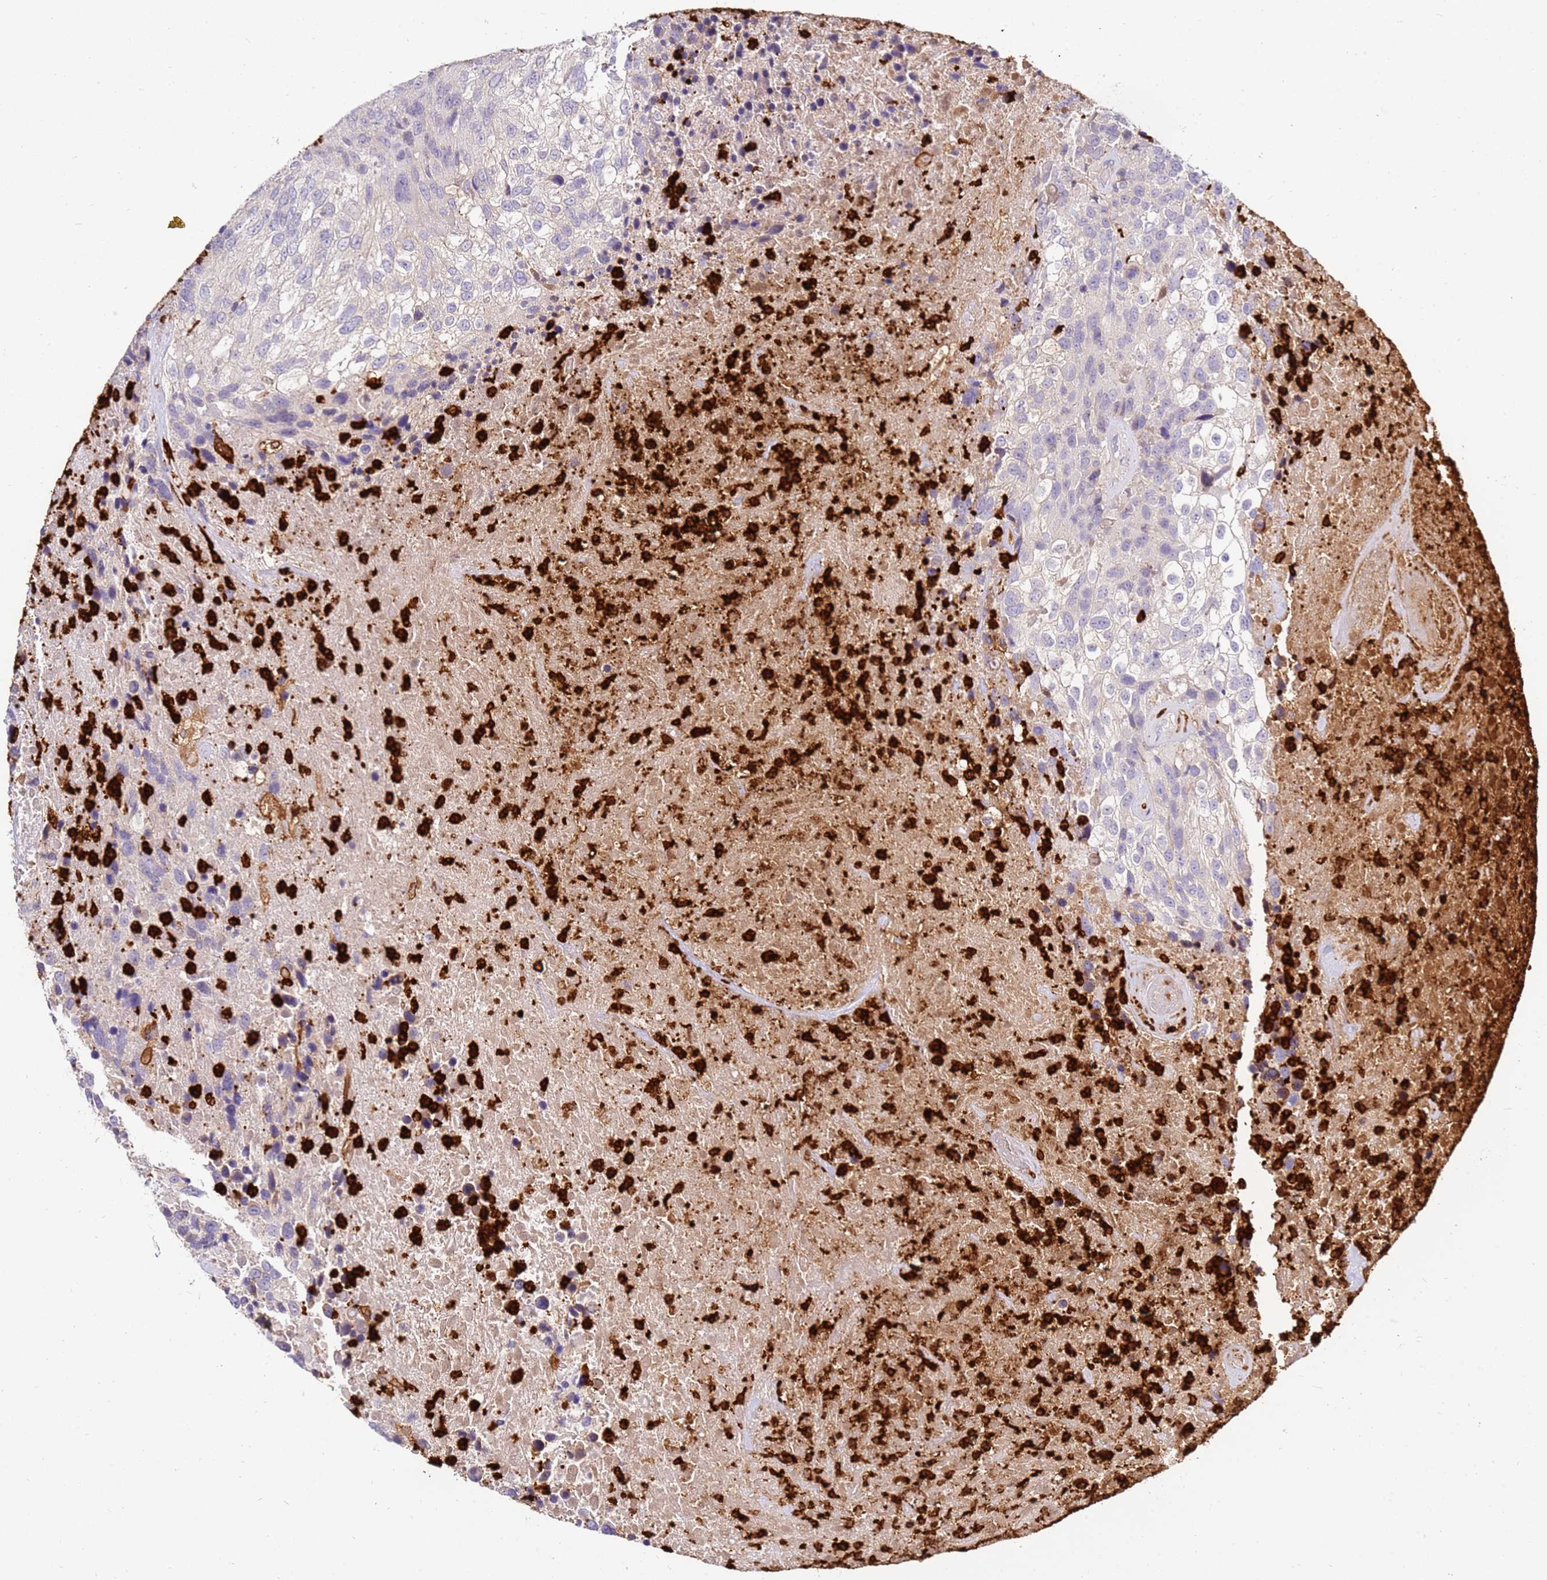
{"staining": {"intensity": "negative", "quantity": "none", "location": "none"}, "tissue": "urothelial cancer", "cell_type": "Tumor cells", "image_type": "cancer", "snomed": [{"axis": "morphology", "description": "Urothelial carcinoma, High grade"}, {"axis": "topography", "description": "Urinary bladder"}], "caption": "Tumor cells show no significant protein expression in high-grade urothelial carcinoma. (DAB immunohistochemistry visualized using brightfield microscopy, high magnification).", "gene": "CORO1A", "patient": {"sex": "female", "age": 70}}